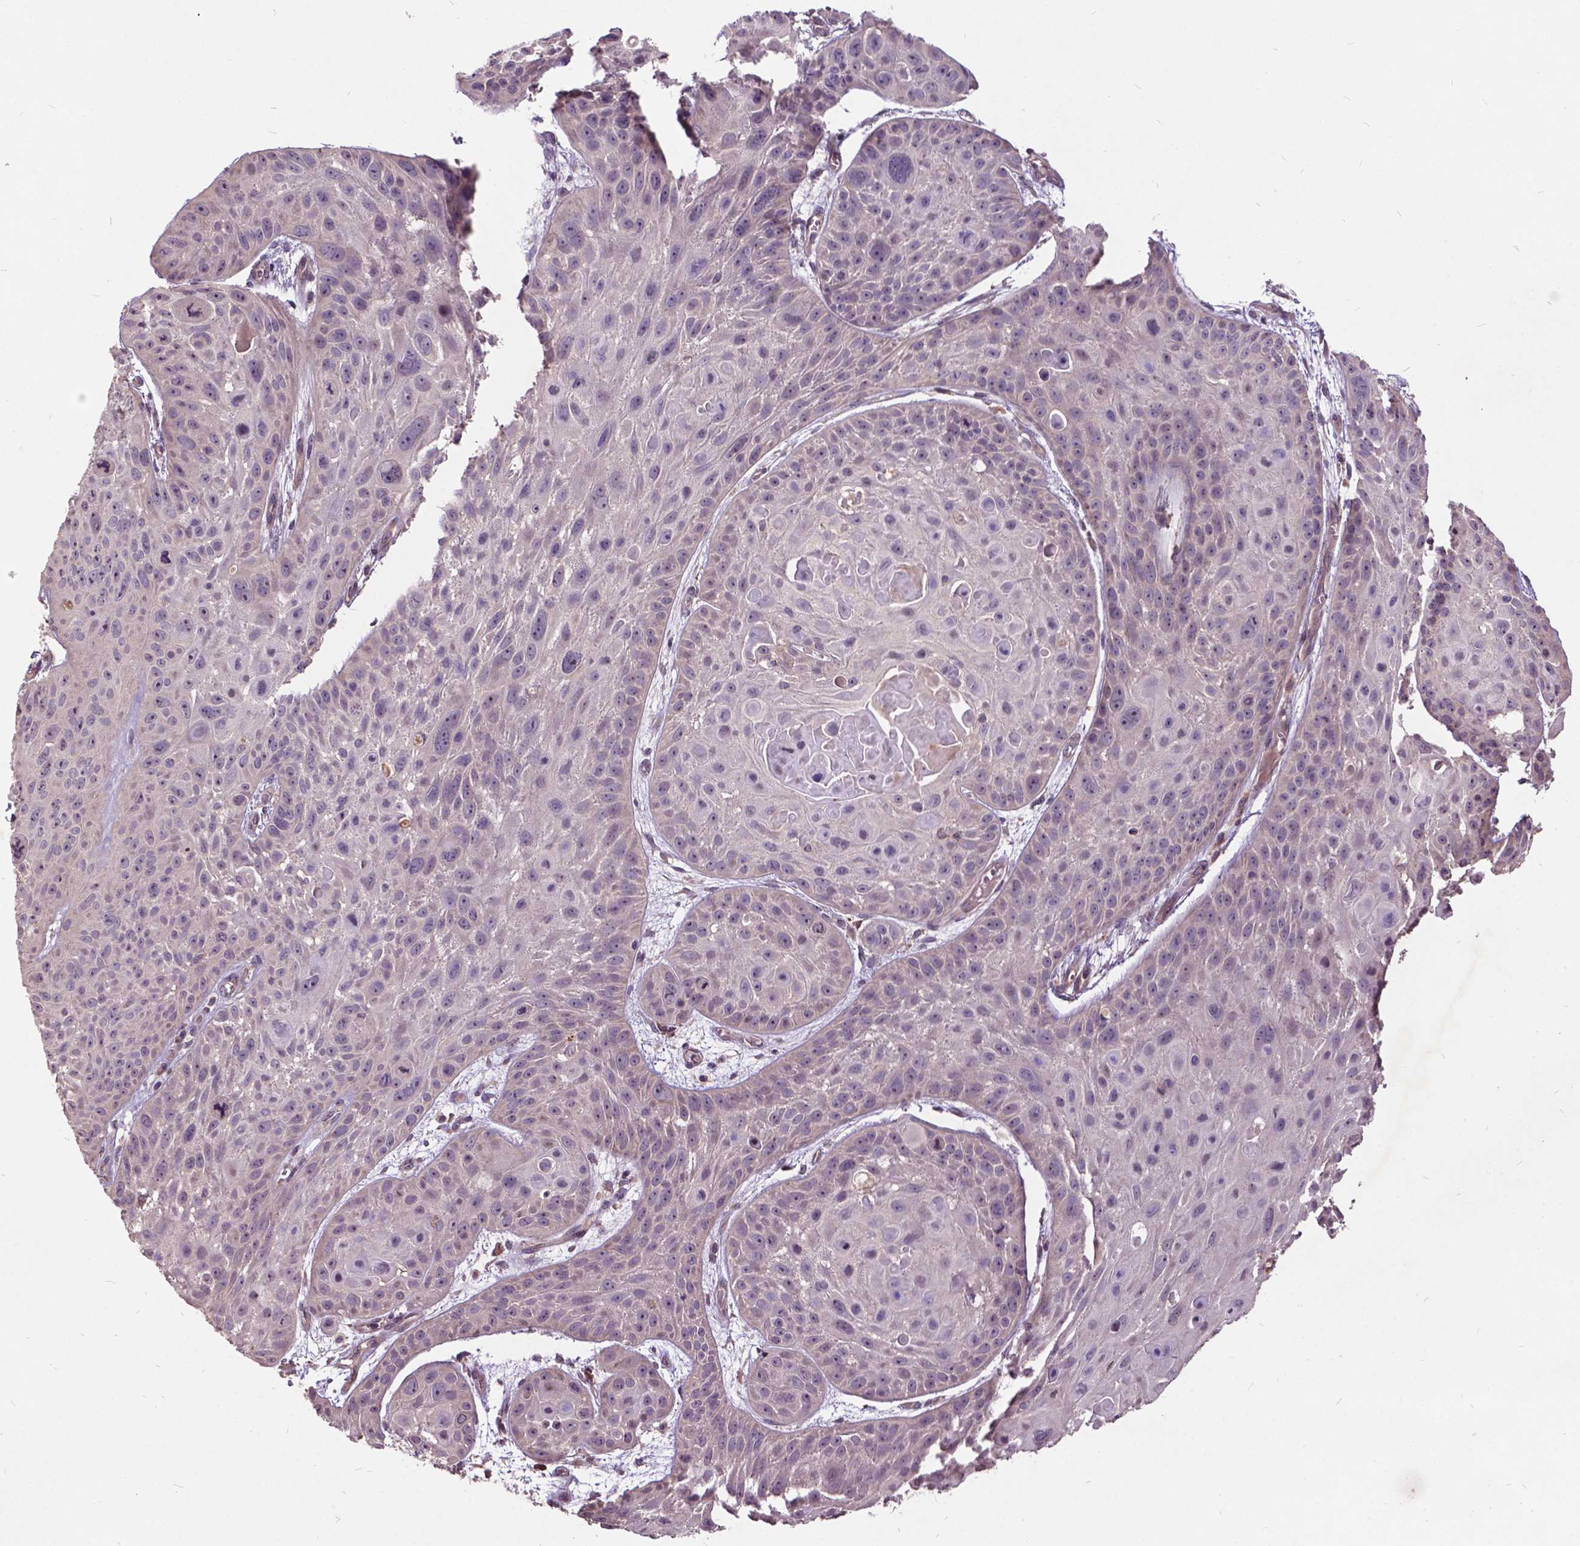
{"staining": {"intensity": "negative", "quantity": "none", "location": "none"}, "tissue": "skin cancer", "cell_type": "Tumor cells", "image_type": "cancer", "snomed": [{"axis": "morphology", "description": "Squamous cell carcinoma, NOS"}, {"axis": "topography", "description": "Skin"}, {"axis": "topography", "description": "Anal"}], "caption": "Immunohistochemistry (IHC) image of human skin squamous cell carcinoma stained for a protein (brown), which exhibits no expression in tumor cells.", "gene": "AP1S3", "patient": {"sex": "female", "age": 75}}